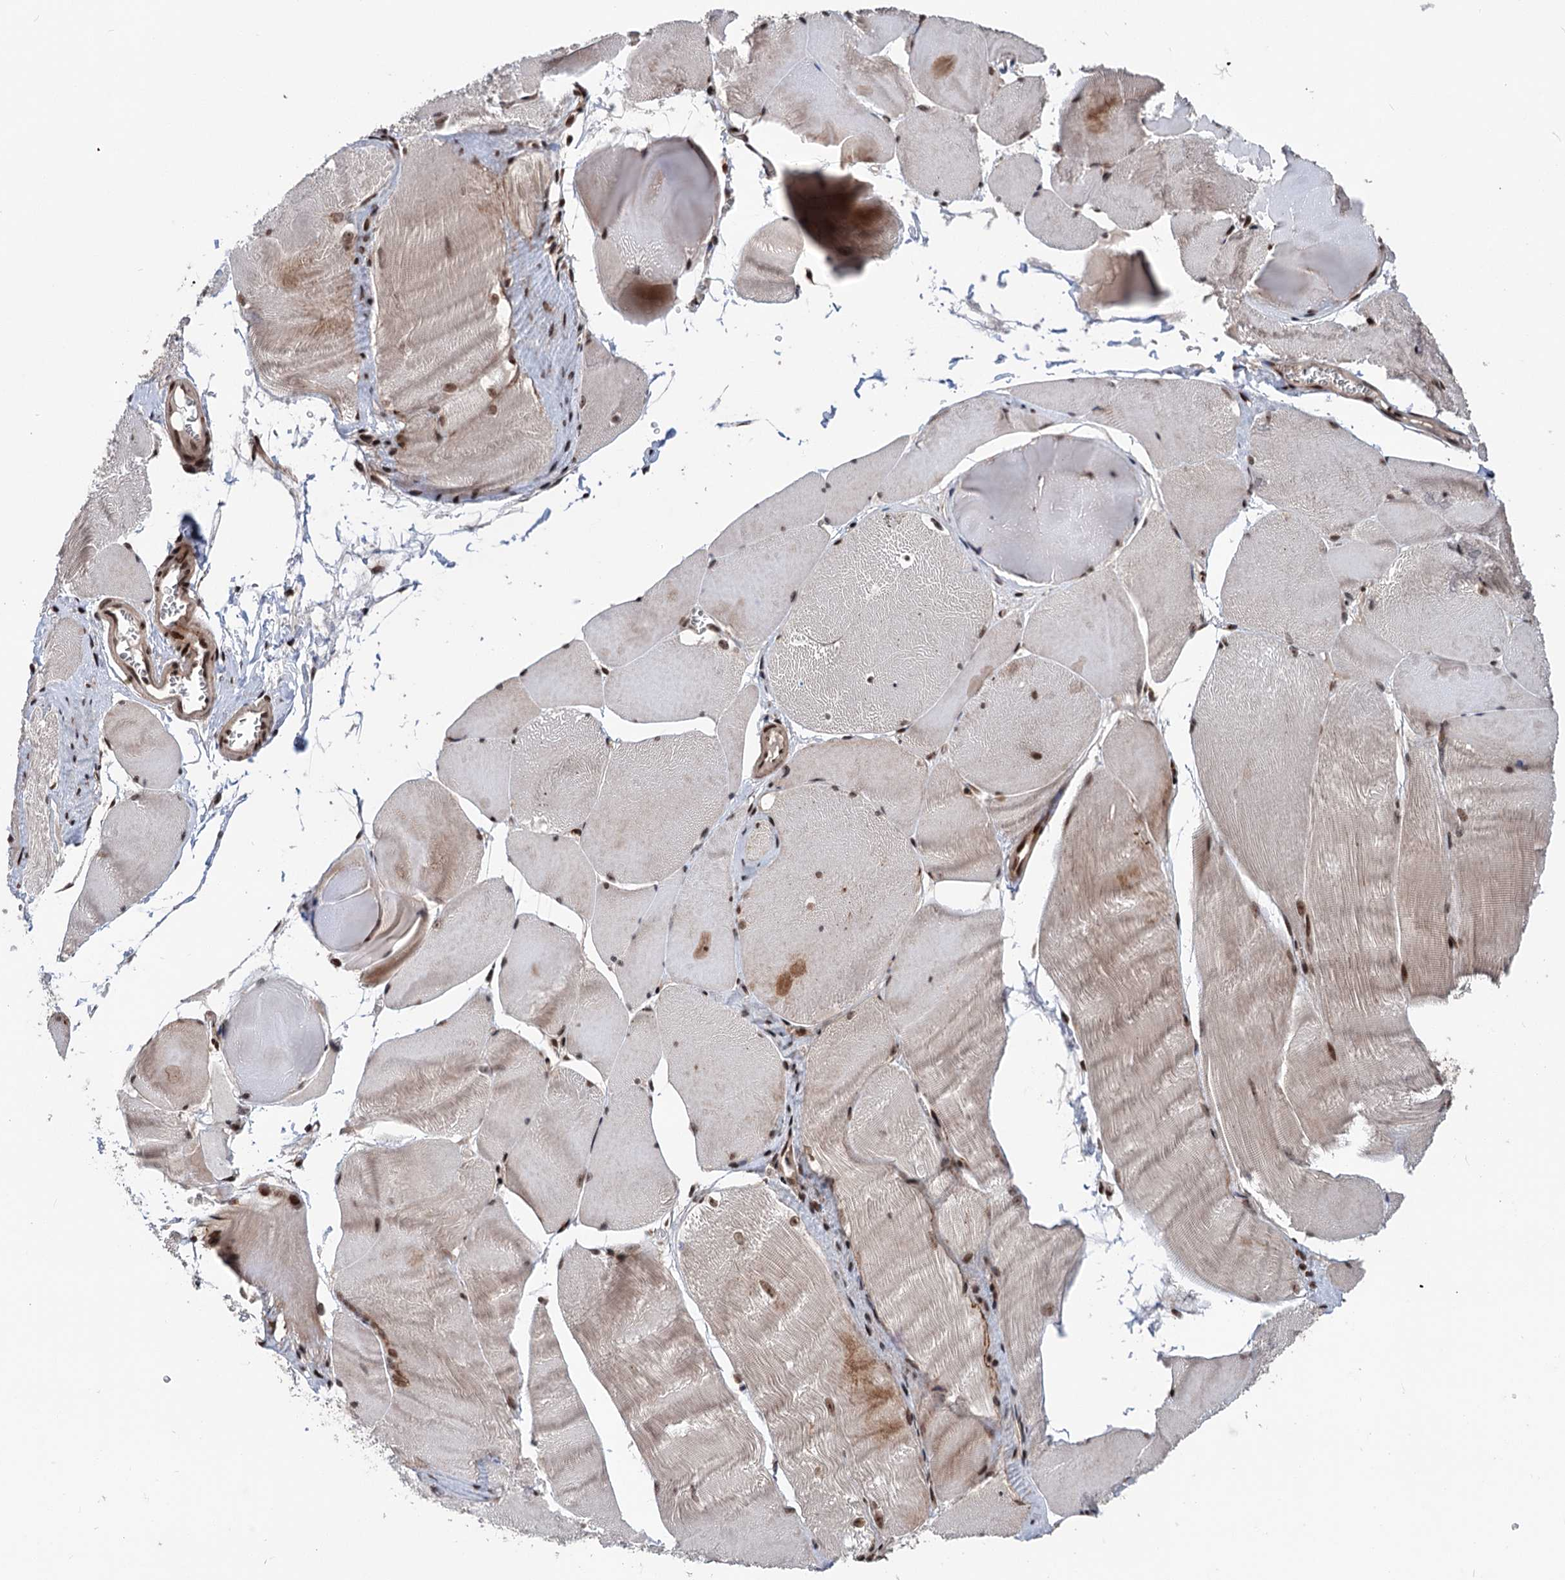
{"staining": {"intensity": "moderate", "quantity": "25%-75%", "location": "cytoplasmic/membranous,nuclear"}, "tissue": "skeletal muscle", "cell_type": "Myocytes", "image_type": "normal", "snomed": [{"axis": "morphology", "description": "Normal tissue, NOS"}, {"axis": "morphology", "description": "Basal cell carcinoma"}, {"axis": "topography", "description": "Skeletal muscle"}], "caption": "Protein analysis of normal skeletal muscle shows moderate cytoplasmic/membranous,nuclear expression in about 25%-75% of myocytes. The protein is stained brown, and the nuclei are stained in blue (DAB IHC with brightfield microscopy, high magnification).", "gene": "MAML1", "patient": {"sex": "female", "age": 64}}